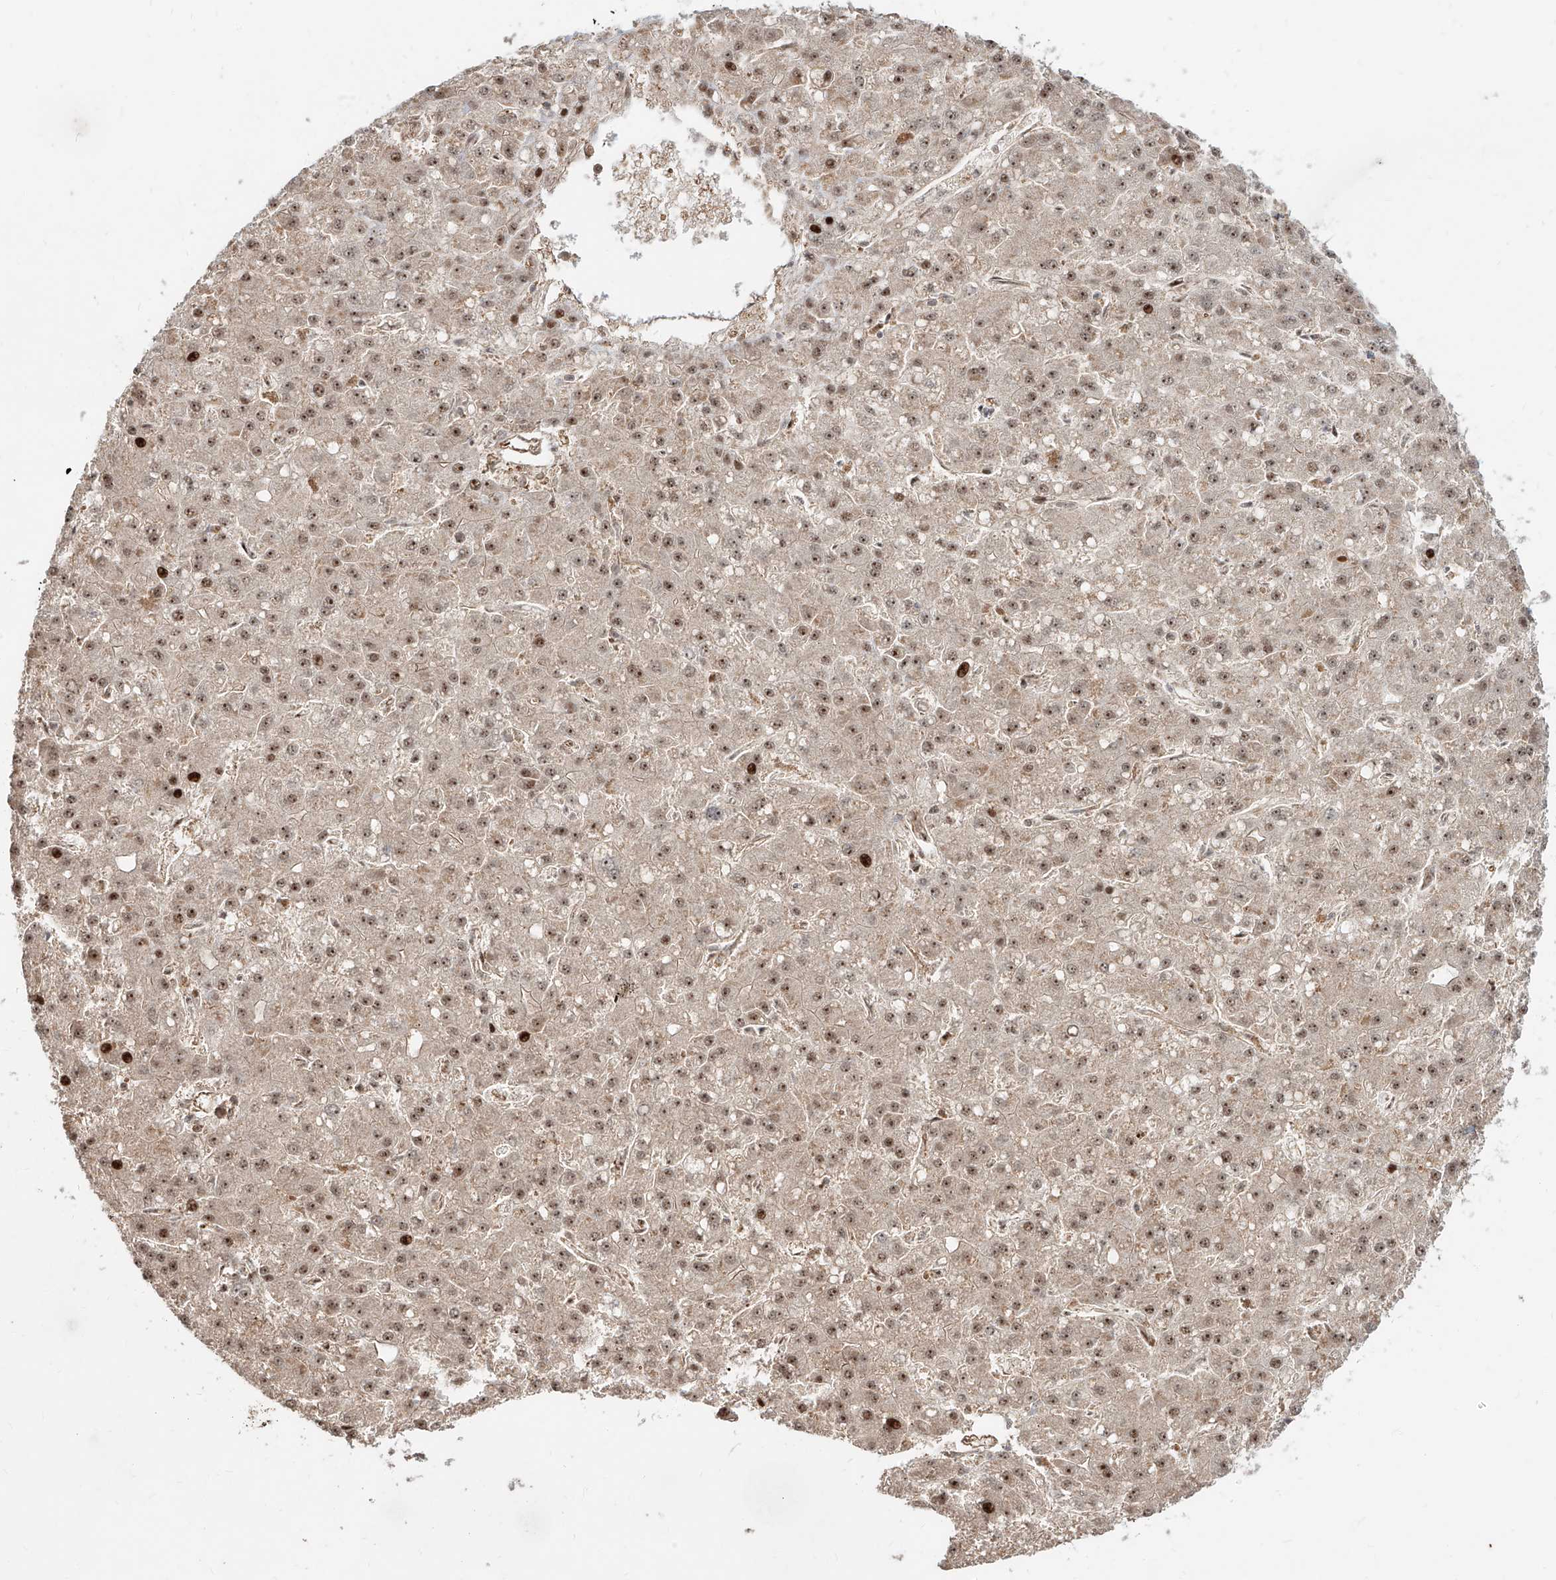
{"staining": {"intensity": "moderate", "quantity": ">75%", "location": "cytoplasmic/membranous,nuclear"}, "tissue": "liver cancer", "cell_type": "Tumor cells", "image_type": "cancer", "snomed": [{"axis": "morphology", "description": "Carcinoma, Hepatocellular, NOS"}, {"axis": "topography", "description": "Liver"}], "caption": "The histopathology image displays staining of liver cancer (hepatocellular carcinoma), revealing moderate cytoplasmic/membranous and nuclear protein positivity (brown color) within tumor cells.", "gene": "ZNF710", "patient": {"sex": "male", "age": 67}}